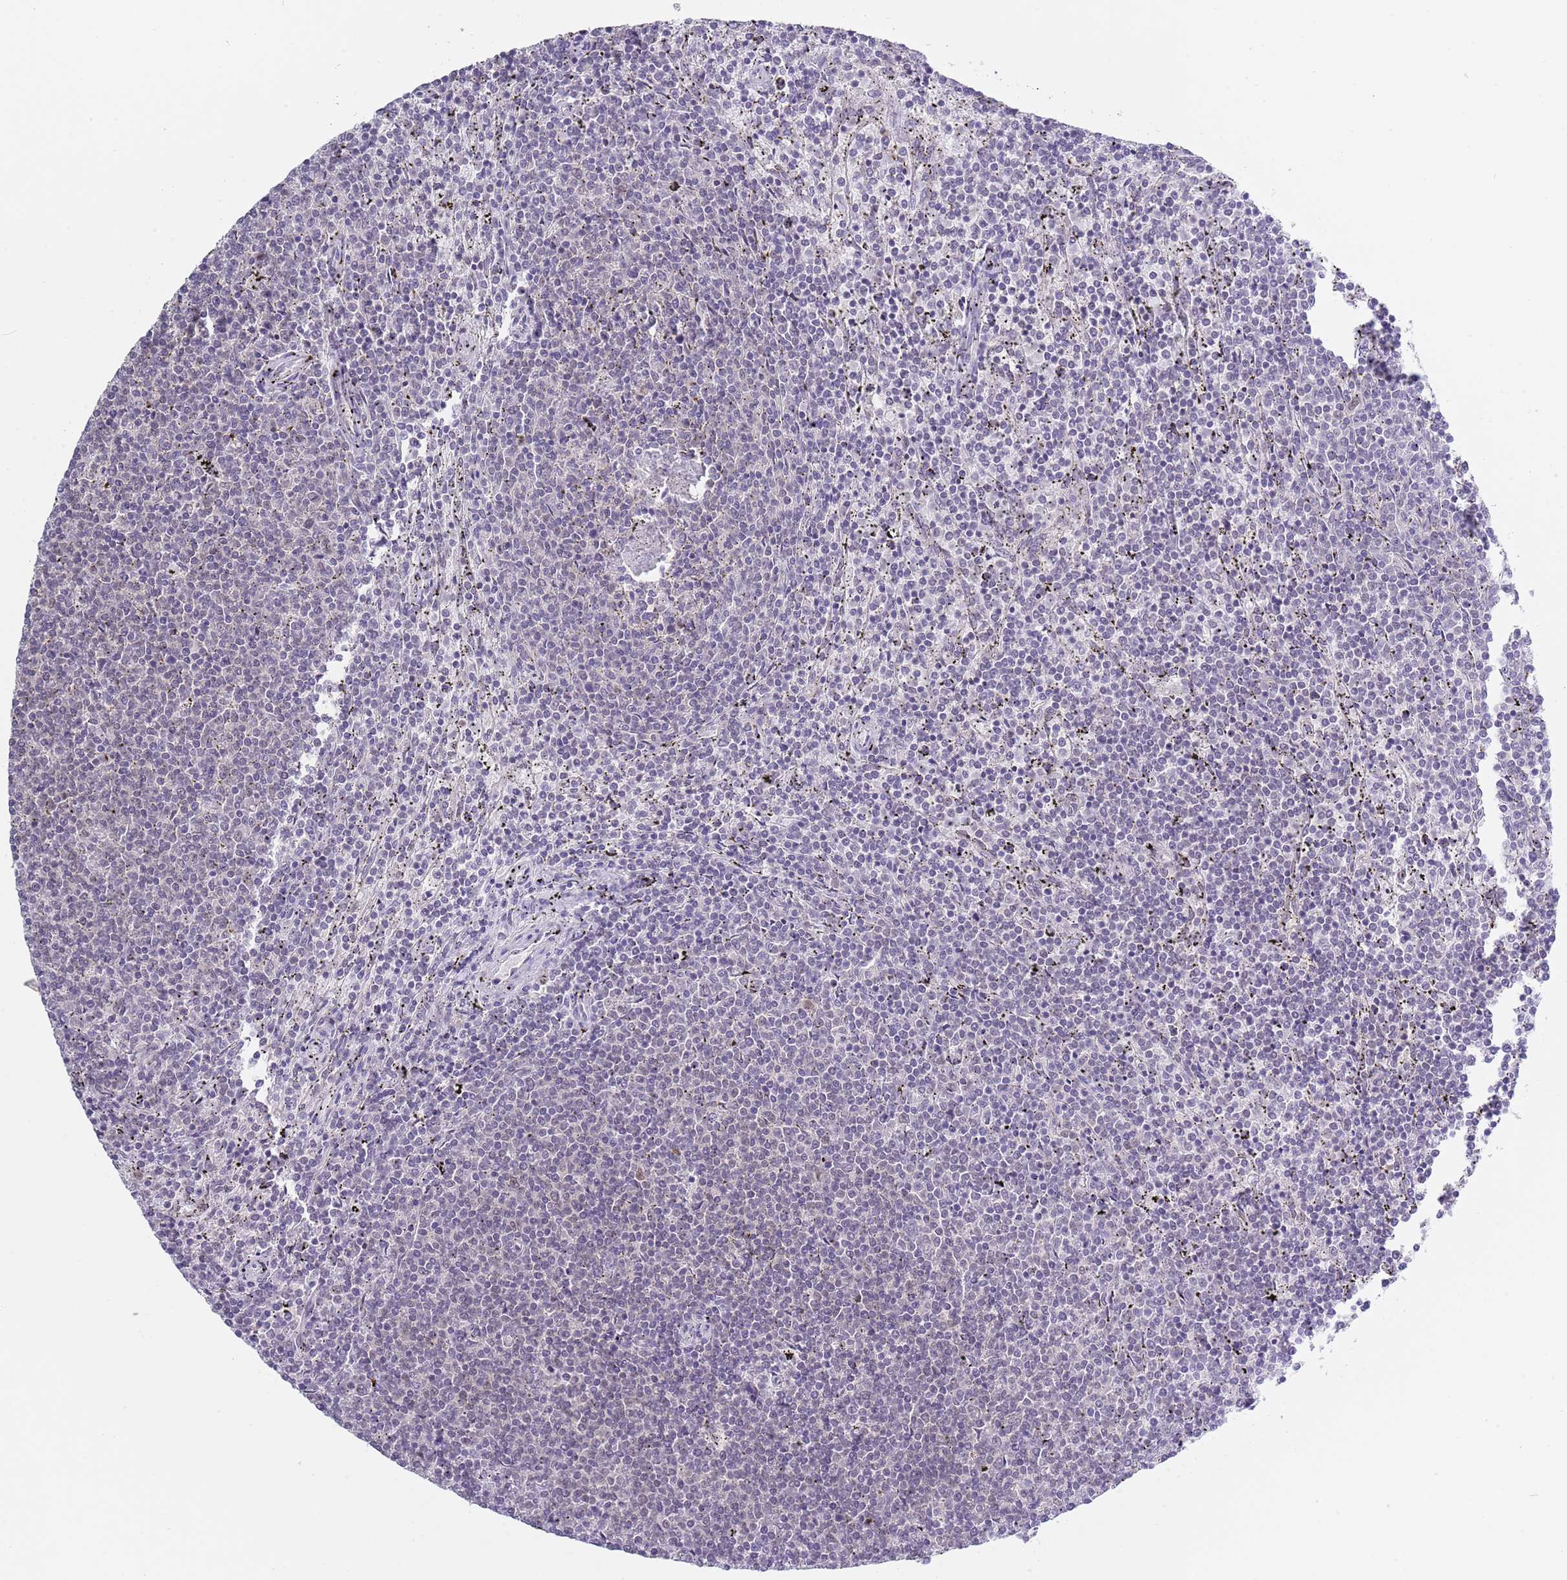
{"staining": {"intensity": "negative", "quantity": "none", "location": "none"}, "tissue": "lymphoma", "cell_type": "Tumor cells", "image_type": "cancer", "snomed": [{"axis": "morphology", "description": "Malignant lymphoma, non-Hodgkin's type, Low grade"}, {"axis": "topography", "description": "Spleen"}], "caption": "An IHC image of lymphoma is shown. There is no staining in tumor cells of lymphoma.", "gene": "SEPHS2", "patient": {"sex": "female", "age": 50}}